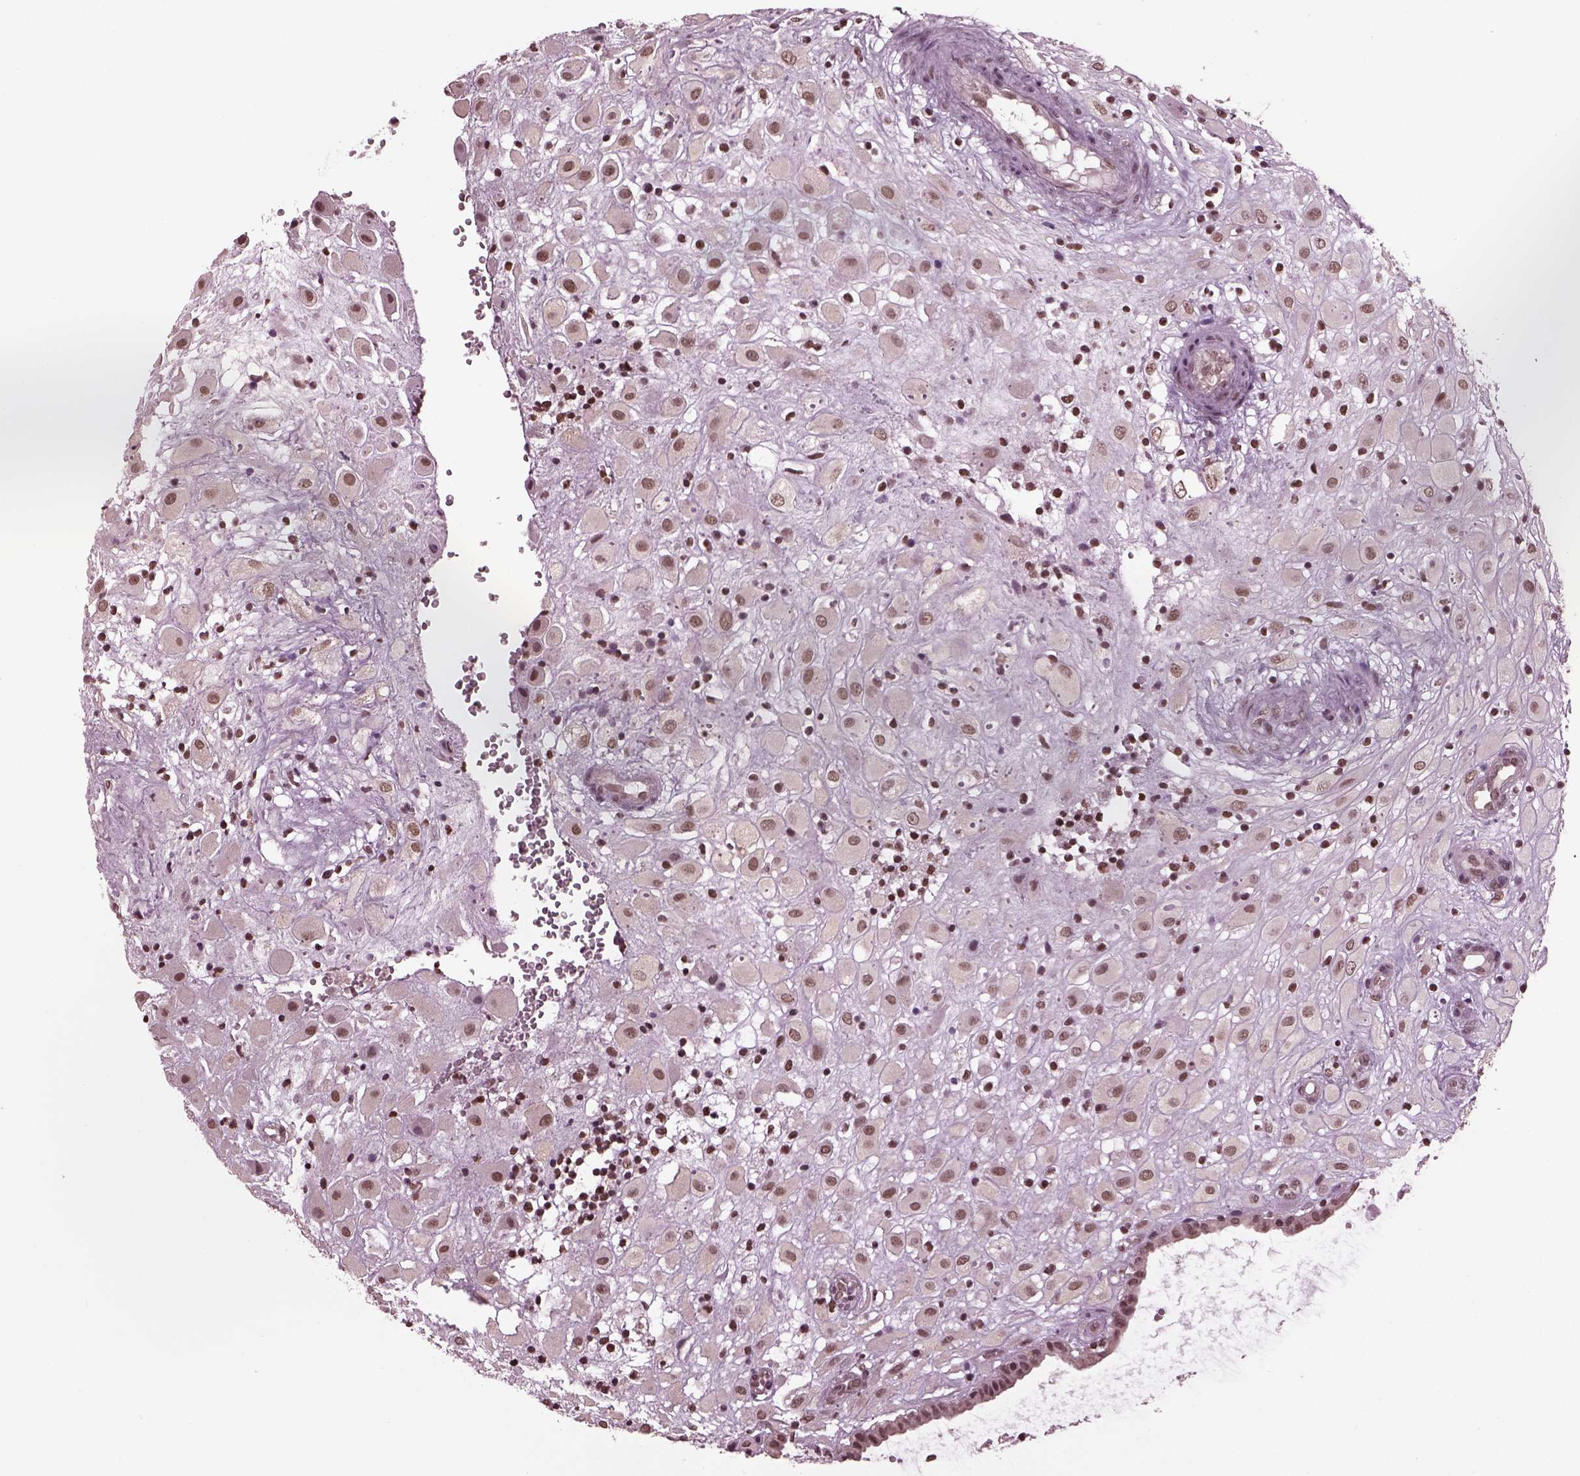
{"staining": {"intensity": "weak", "quantity": ">75%", "location": "nuclear"}, "tissue": "placenta", "cell_type": "Decidual cells", "image_type": "normal", "snomed": [{"axis": "morphology", "description": "Normal tissue, NOS"}, {"axis": "topography", "description": "Placenta"}], "caption": "Protein analysis of normal placenta demonstrates weak nuclear positivity in about >75% of decidual cells.", "gene": "RUVBL2", "patient": {"sex": "female", "age": 24}}